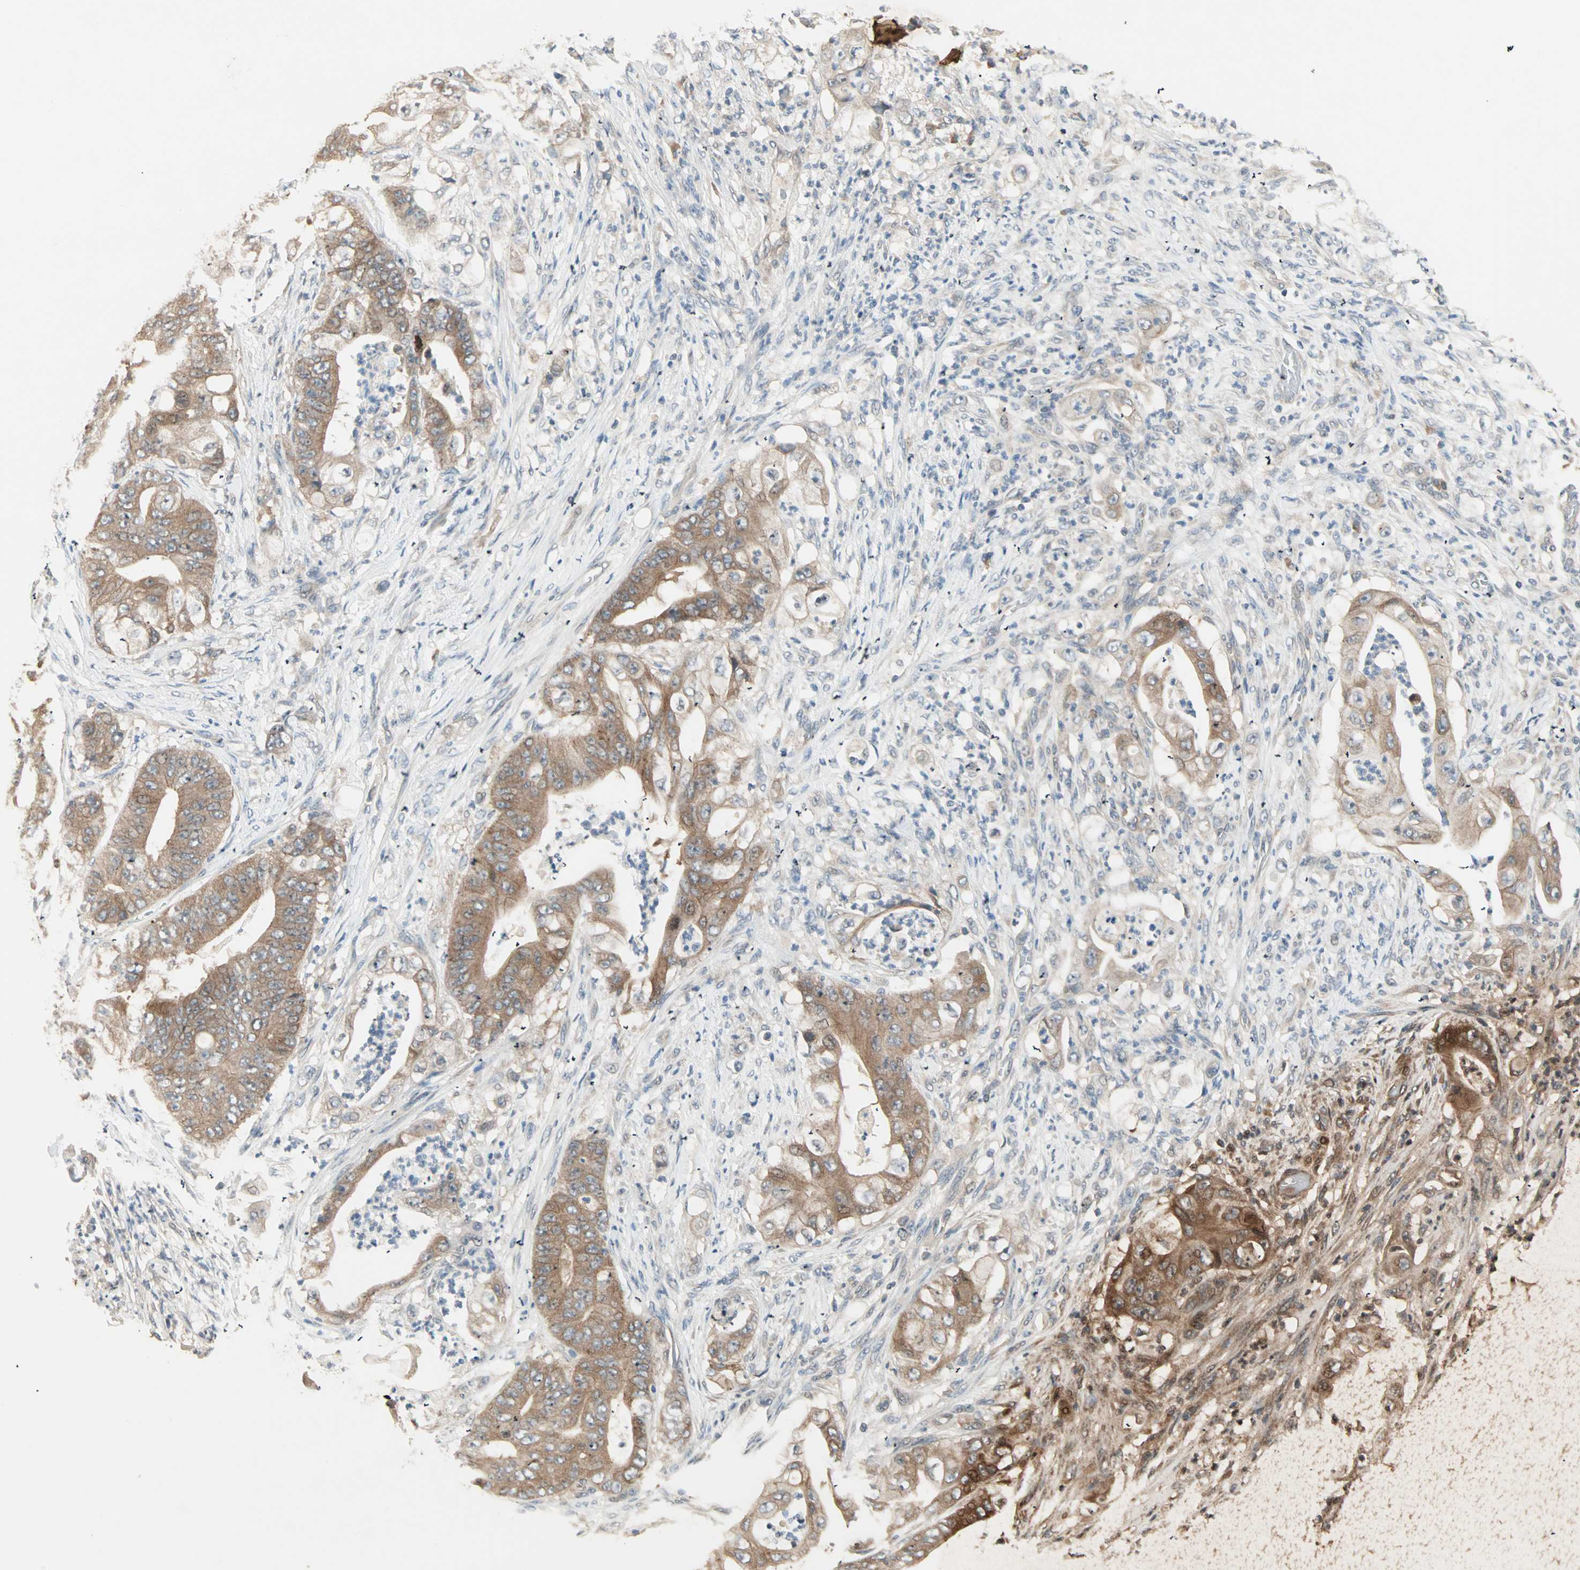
{"staining": {"intensity": "moderate", "quantity": ">75%", "location": "cytoplasmic/membranous"}, "tissue": "stomach cancer", "cell_type": "Tumor cells", "image_type": "cancer", "snomed": [{"axis": "morphology", "description": "Adenocarcinoma, NOS"}, {"axis": "topography", "description": "Stomach"}], "caption": "Human adenocarcinoma (stomach) stained with a brown dye reveals moderate cytoplasmic/membranous positive staining in approximately >75% of tumor cells.", "gene": "TTF2", "patient": {"sex": "female", "age": 73}}